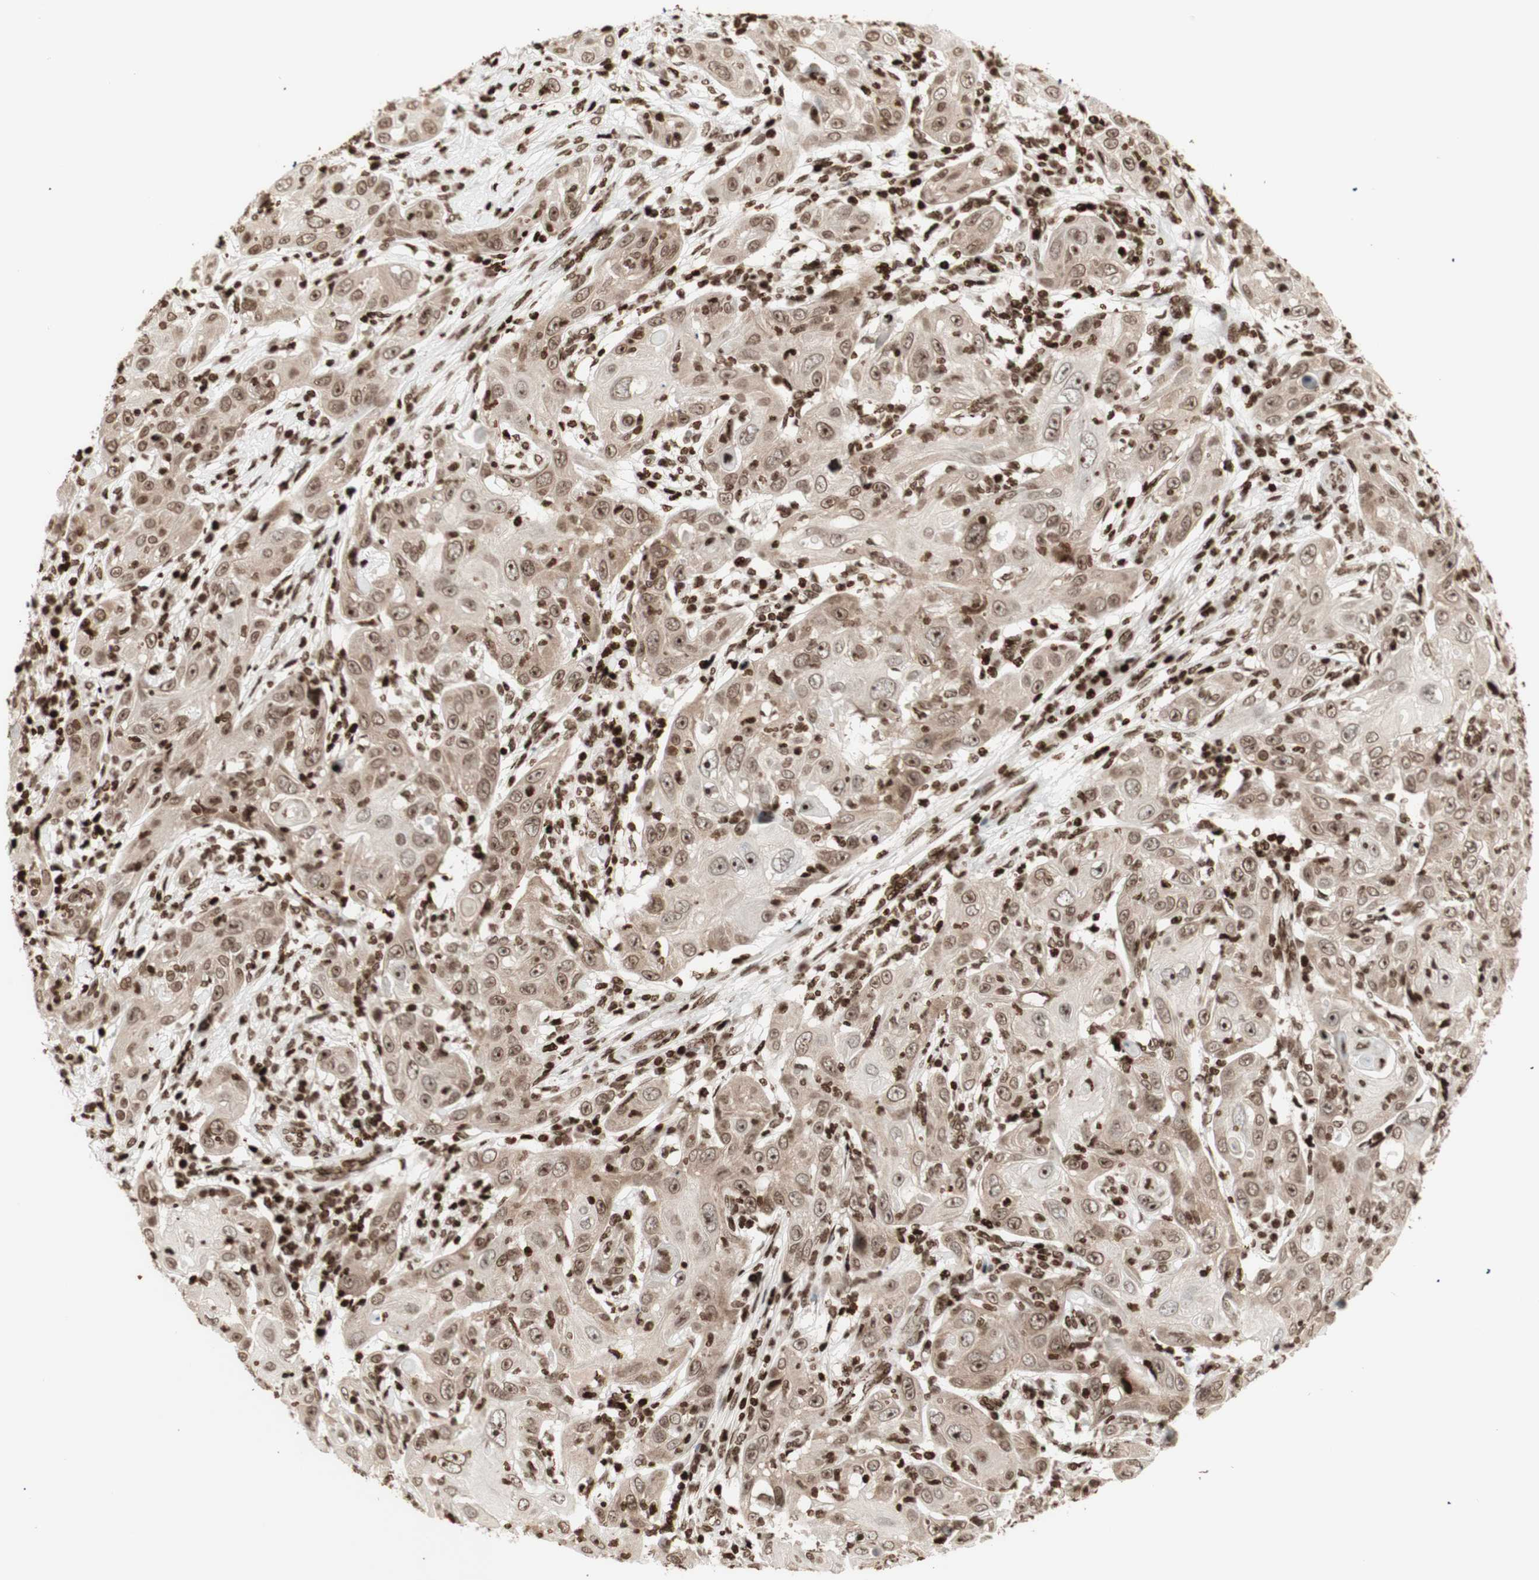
{"staining": {"intensity": "strong", "quantity": ">75%", "location": "cytoplasmic/membranous,nuclear"}, "tissue": "skin cancer", "cell_type": "Tumor cells", "image_type": "cancer", "snomed": [{"axis": "morphology", "description": "Squamous cell carcinoma, NOS"}, {"axis": "topography", "description": "Skin"}], "caption": "Tumor cells display high levels of strong cytoplasmic/membranous and nuclear positivity in approximately >75% of cells in human squamous cell carcinoma (skin).", "gene": "NCAPD2", "patient": {"sex": "female", "age": 88}}